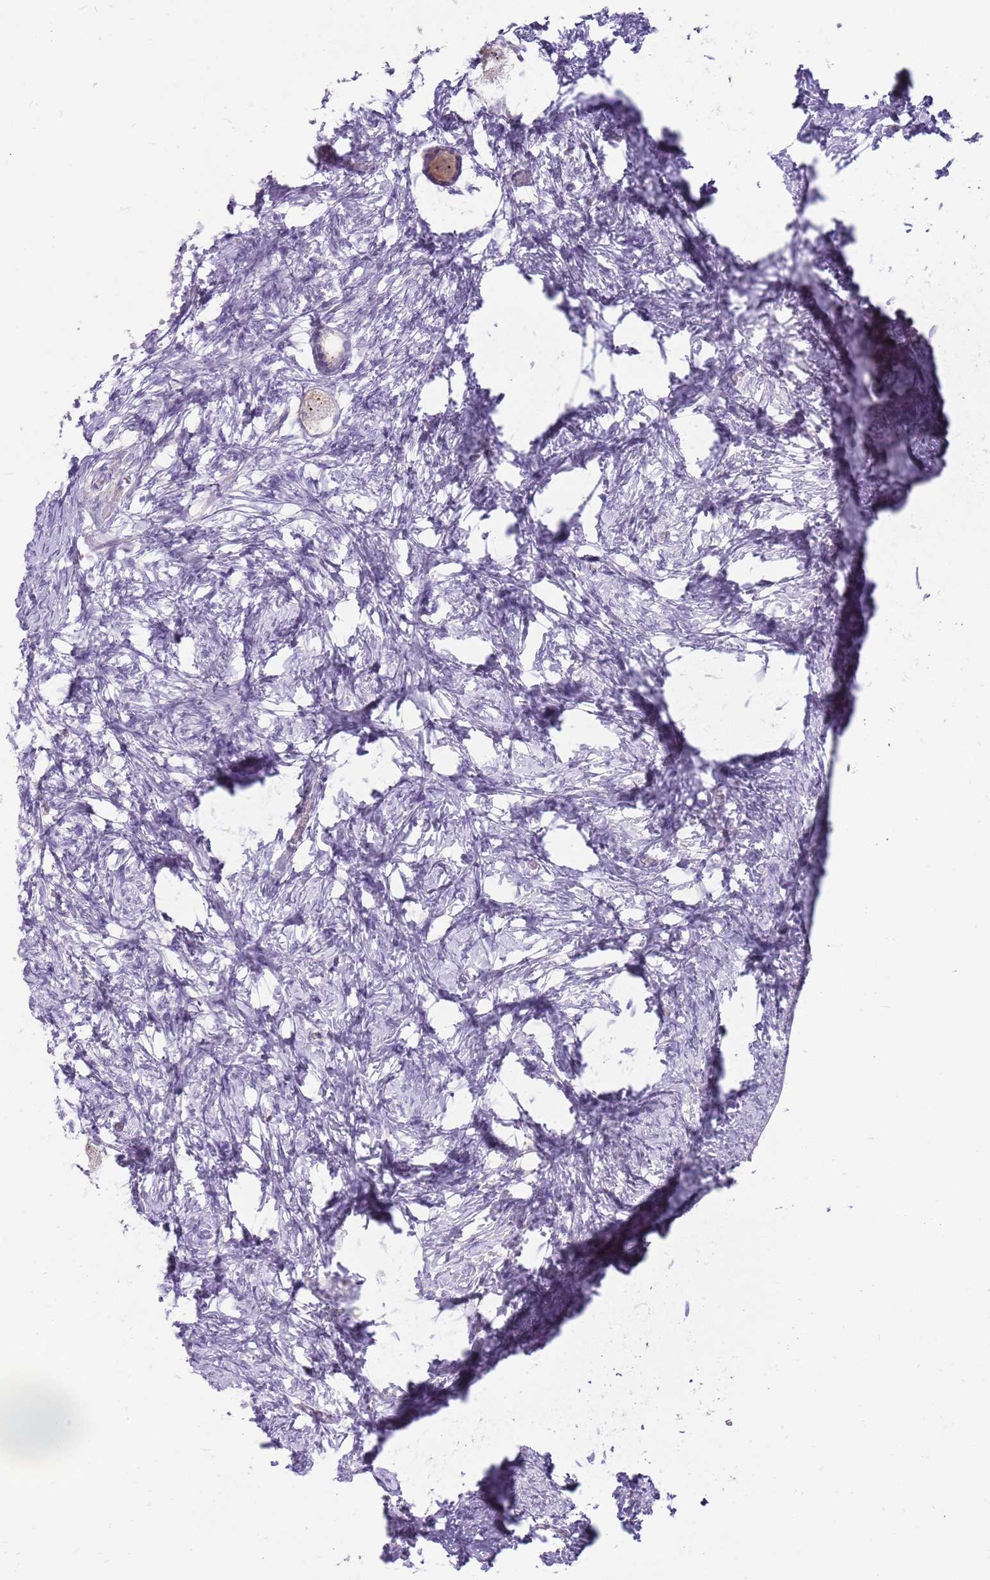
{"staining": {"intensity": "weak", "quantity": "<25%", "location": "cytoplasmic/membranous"}, "tissue": "ovary", "cell_type": "Follicle cells", "image_type": "normal", "snomed": [{"axis": "morphology", "description": "Adenocarcinoma, NOS"}, {"axis": "topography", "description": "Endometrium"}], "caption": "IHC of benign human ovary reveals no positivity in follicle cells.", "gene": "DIPK1C", "patient": {"sex": "female", "age": 32}}